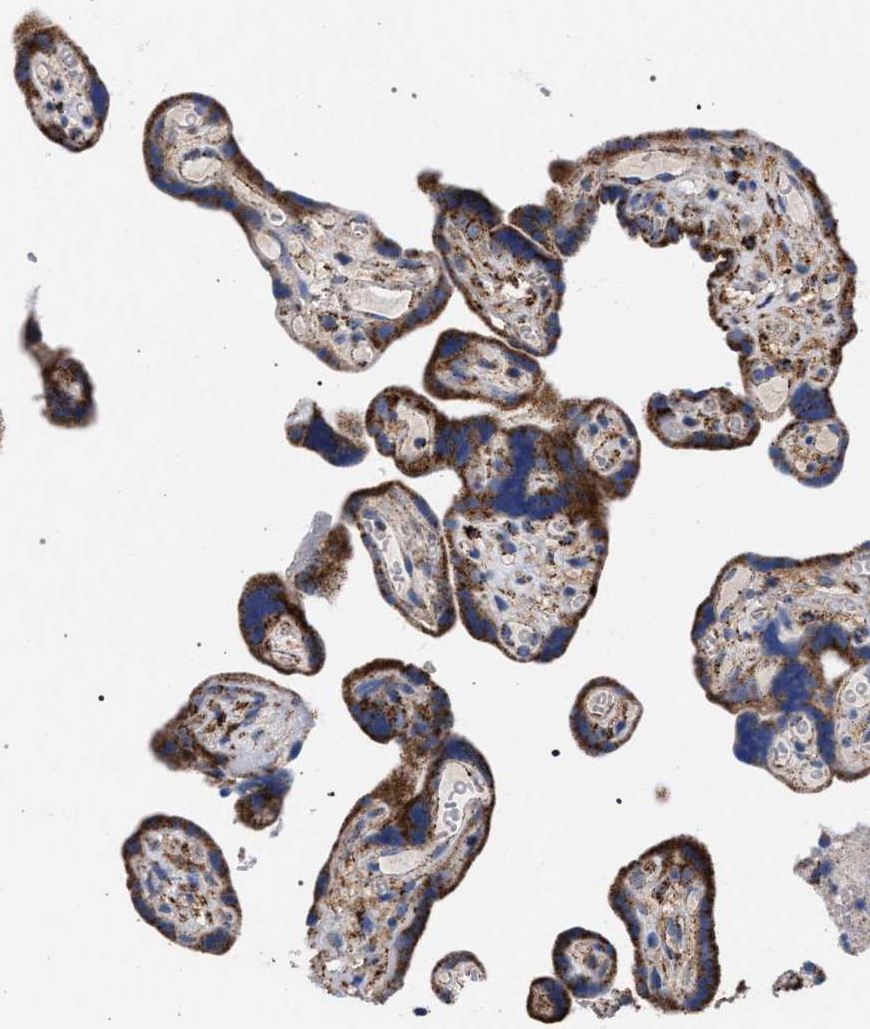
{"staining": {"intensity": "moderate", "quantity": ">75%", "location": "cytoplasmic/membranous"}, "tissue": "placenta", "cell_type": "Decidual cells", "image_type": "normal", "snomed": [{"axis": "morphology", "description": "Normal tissue, NOS"}, {"axis": "topography", "description": "Placenta"}], "caption": "Normal placenta shows moderate cytoplasmic/membranous positivity in approximately >75% of decidual cells (DAB IHC with brightfield microscopy, high magnification)..", "gene": "ACADS", "patient": {"sex": "female", "age": 30}}